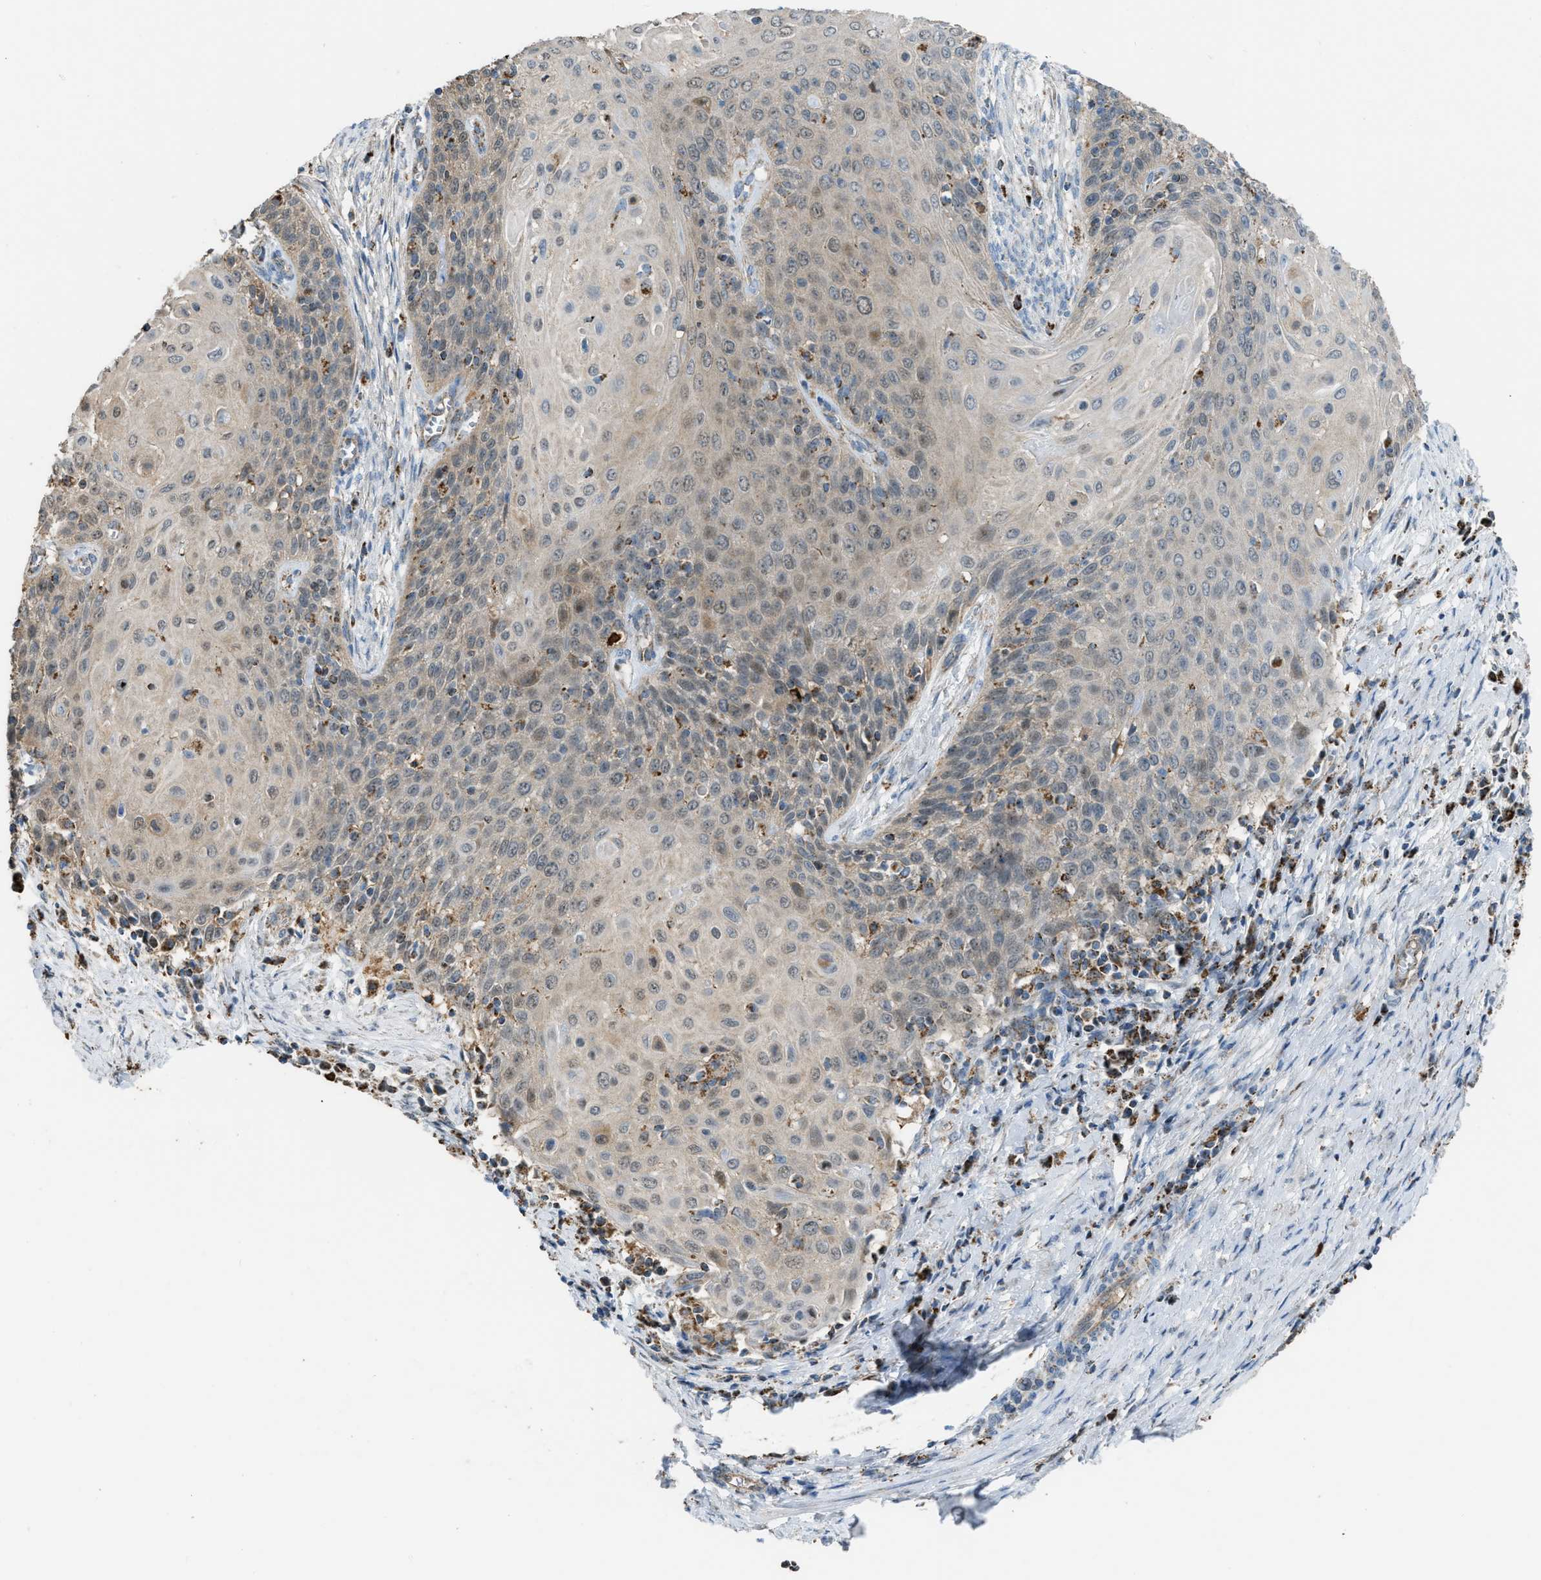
{"staining": {"intensity": "weak", "quantity": "<25%", "location": "cytoplasmic/membranous"}, "tissue": "cervical cancer", "cell_type": "Tumor cells", "image_type": "cancer", "snomed": [{"axis": "morphology", "description": "Squamous cell carcinoma, NOS"}, {"axis": "topography", "description": "Cervix"}], "caption": "Immunohistochemical staining of cervical cancer reveals no significant expression in tumor cells.", "gene": "ETFB", "patient": {"sex": "female", "age": 39}}